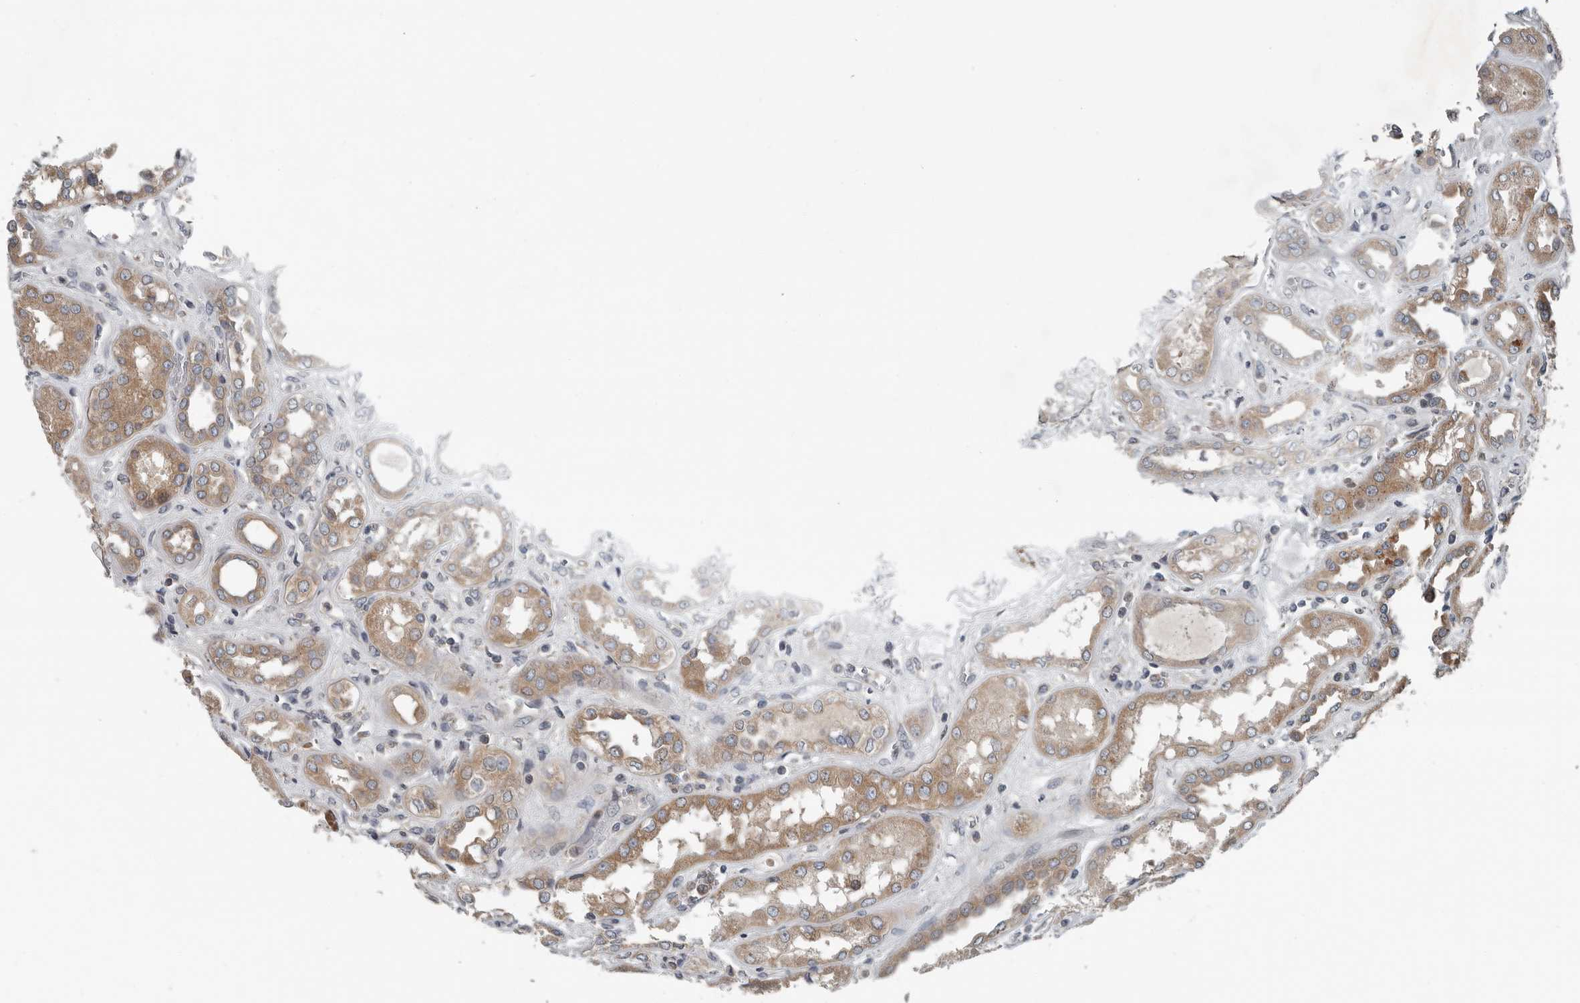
{"staining": {"intensity": "negative", "quantity": "none", "location": "none"}, "tissue": "kidney", "cell_type": "Cells in glomeruli", "image_type": "normal", "snomed": [{"axis": "morphology", "description": "Normal tissue, NOS"}, {"axis": "topography", "description": "Kidney"}], "caption": "Immunohistochemical staining of unremarkable kidney shows no significant expression in cells in glomeruli. (Stains: DAB IHC with hematoxylin counter stain, Microscopy: brightfield microscopy at high magnification).", "gene": "TMEM199", "patient": {"sex": "male", "age": 59}}